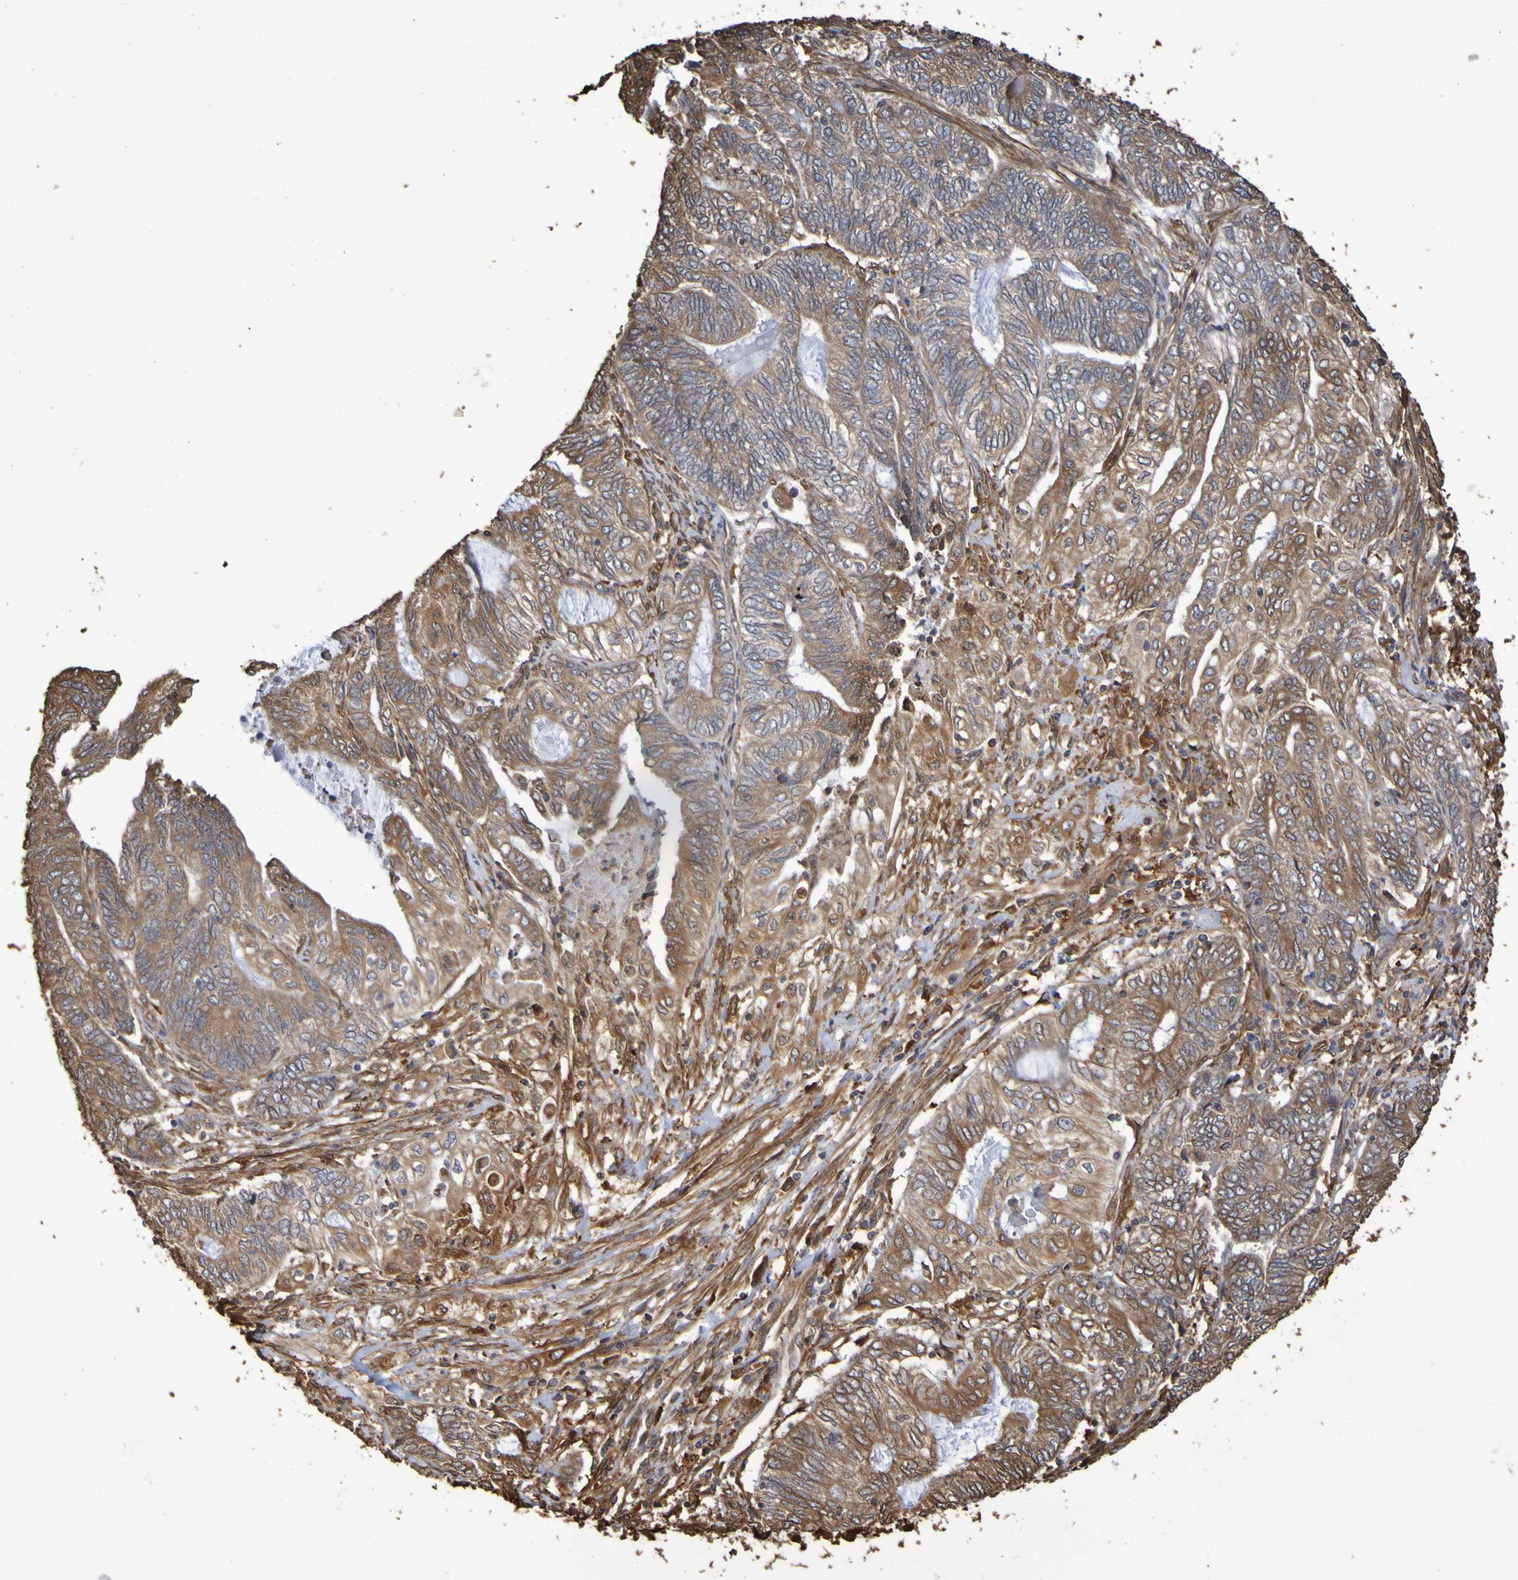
{"staining": {"intensity": "weak", "quantity": ">75%", "location": "cytoplasmic/membranous"}, "tissue": "endometrial cancer", "cell_type": "Tumor cells", "image_type": "cancer", "snomed": [{"axis": "morphology", "description": "Adenocarcinoma, NOS"}, {"axis": "topography", "description": "Uterus"}, {"axis": "topography", "description": "Endometrium"}], "caption": "This micrograph demonstrates immunohistochemistry (IHC) staining of human adenocarcinoma (endometrial), with low weak cytoplasmic/membranous staining in approximately >75% of tumor cells.", "gene": "RAB11A", "patient": {"sex": "female", "age": 70}}